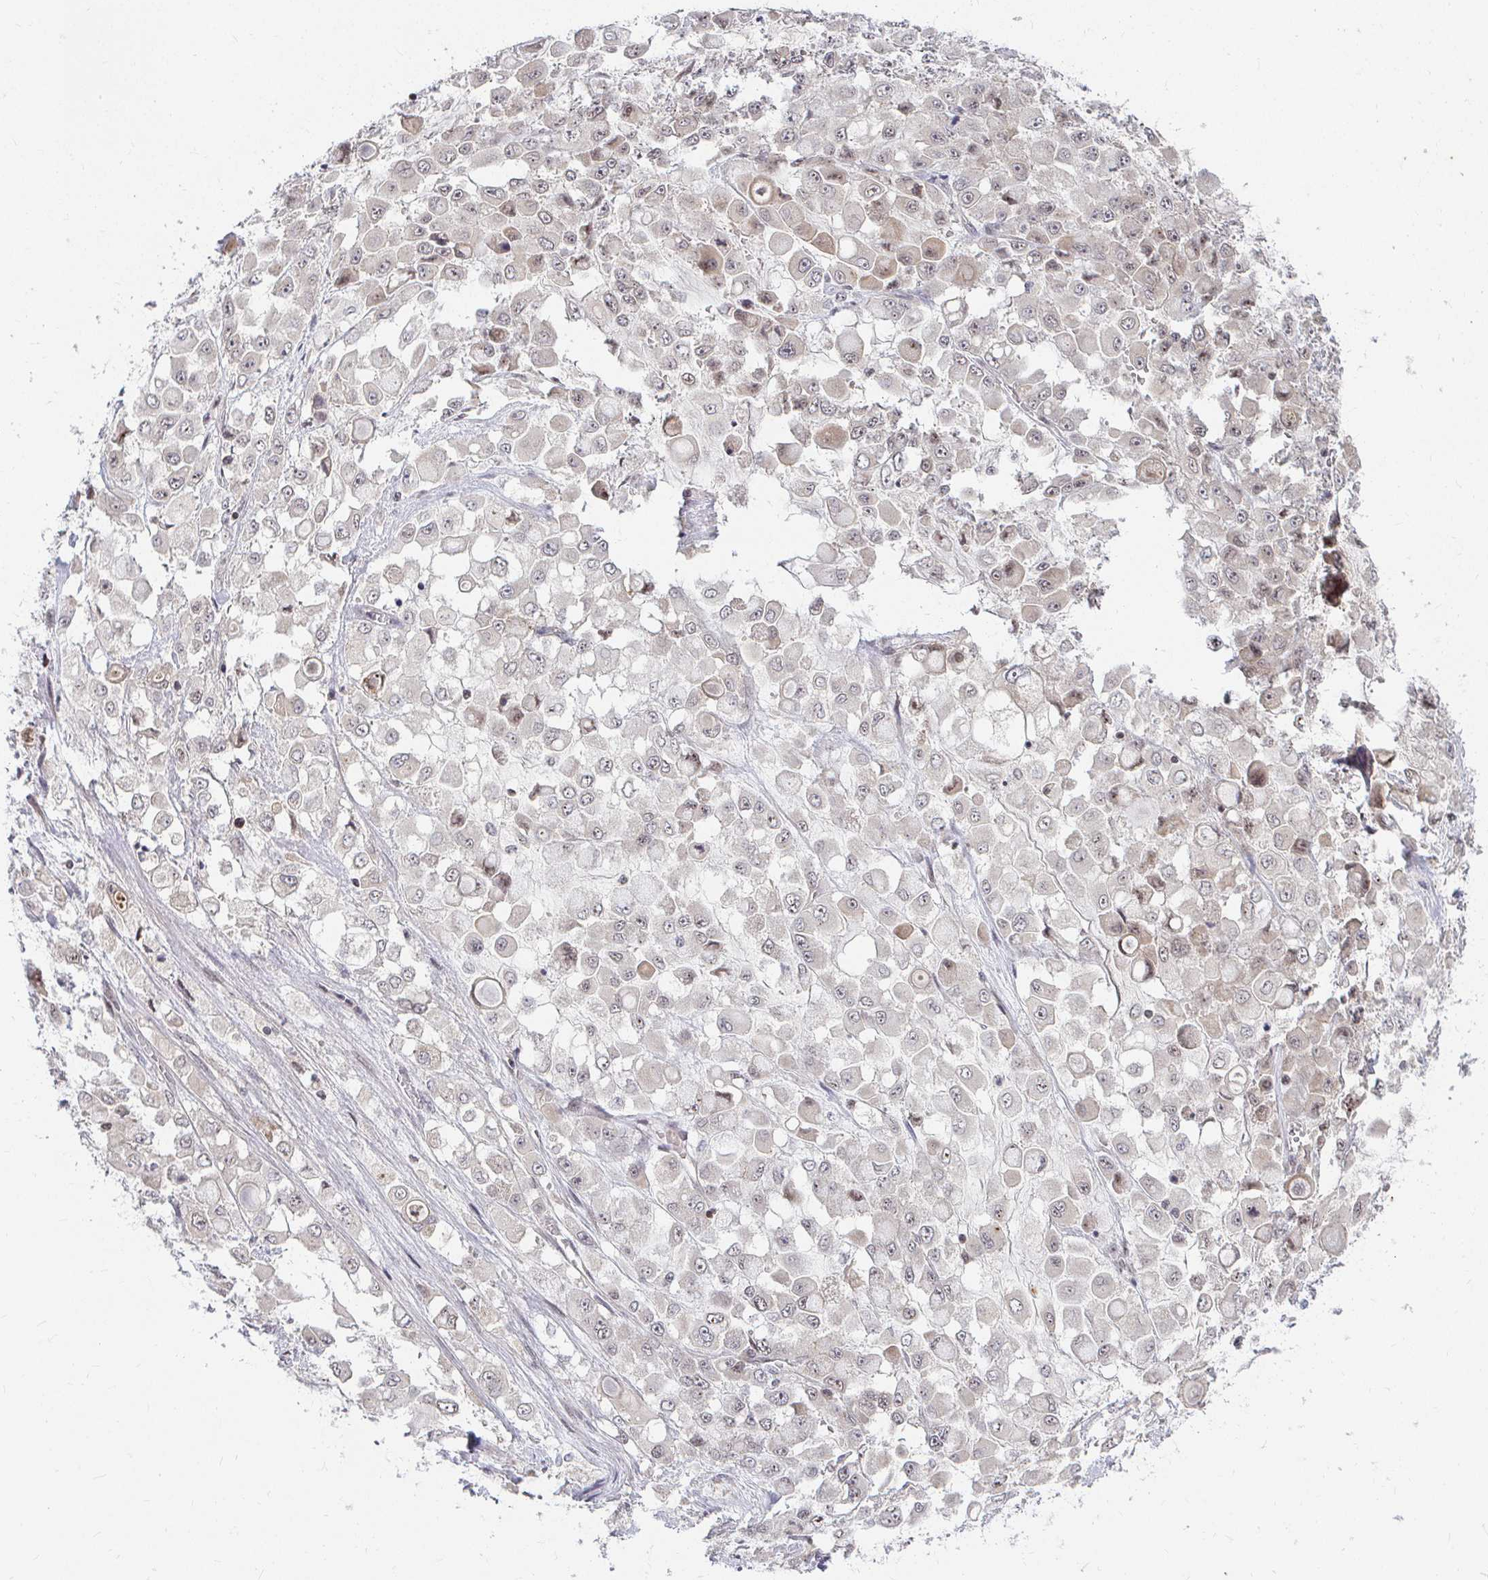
{"staining": {"intensity": "negative", "quantity": "none", "location": "none"}, "tissue": "stomach cancer", "cell_type": "Tumor cells", "image_type": "cancer", "snomed": [{"axis": "morphology", "description": "Adenocarcinoma, NOS"}, {"axis": "topography", "description": "Stomach"}], "caption": "An immunohistochemistry (IHC) micrograph of adenocarcinoma (stomach) is shown. There is no staining in tumor cells of adenocarcinoma (stomach).", "gene": "ANK3", "patient": {"sex": "female", "age": 76}}